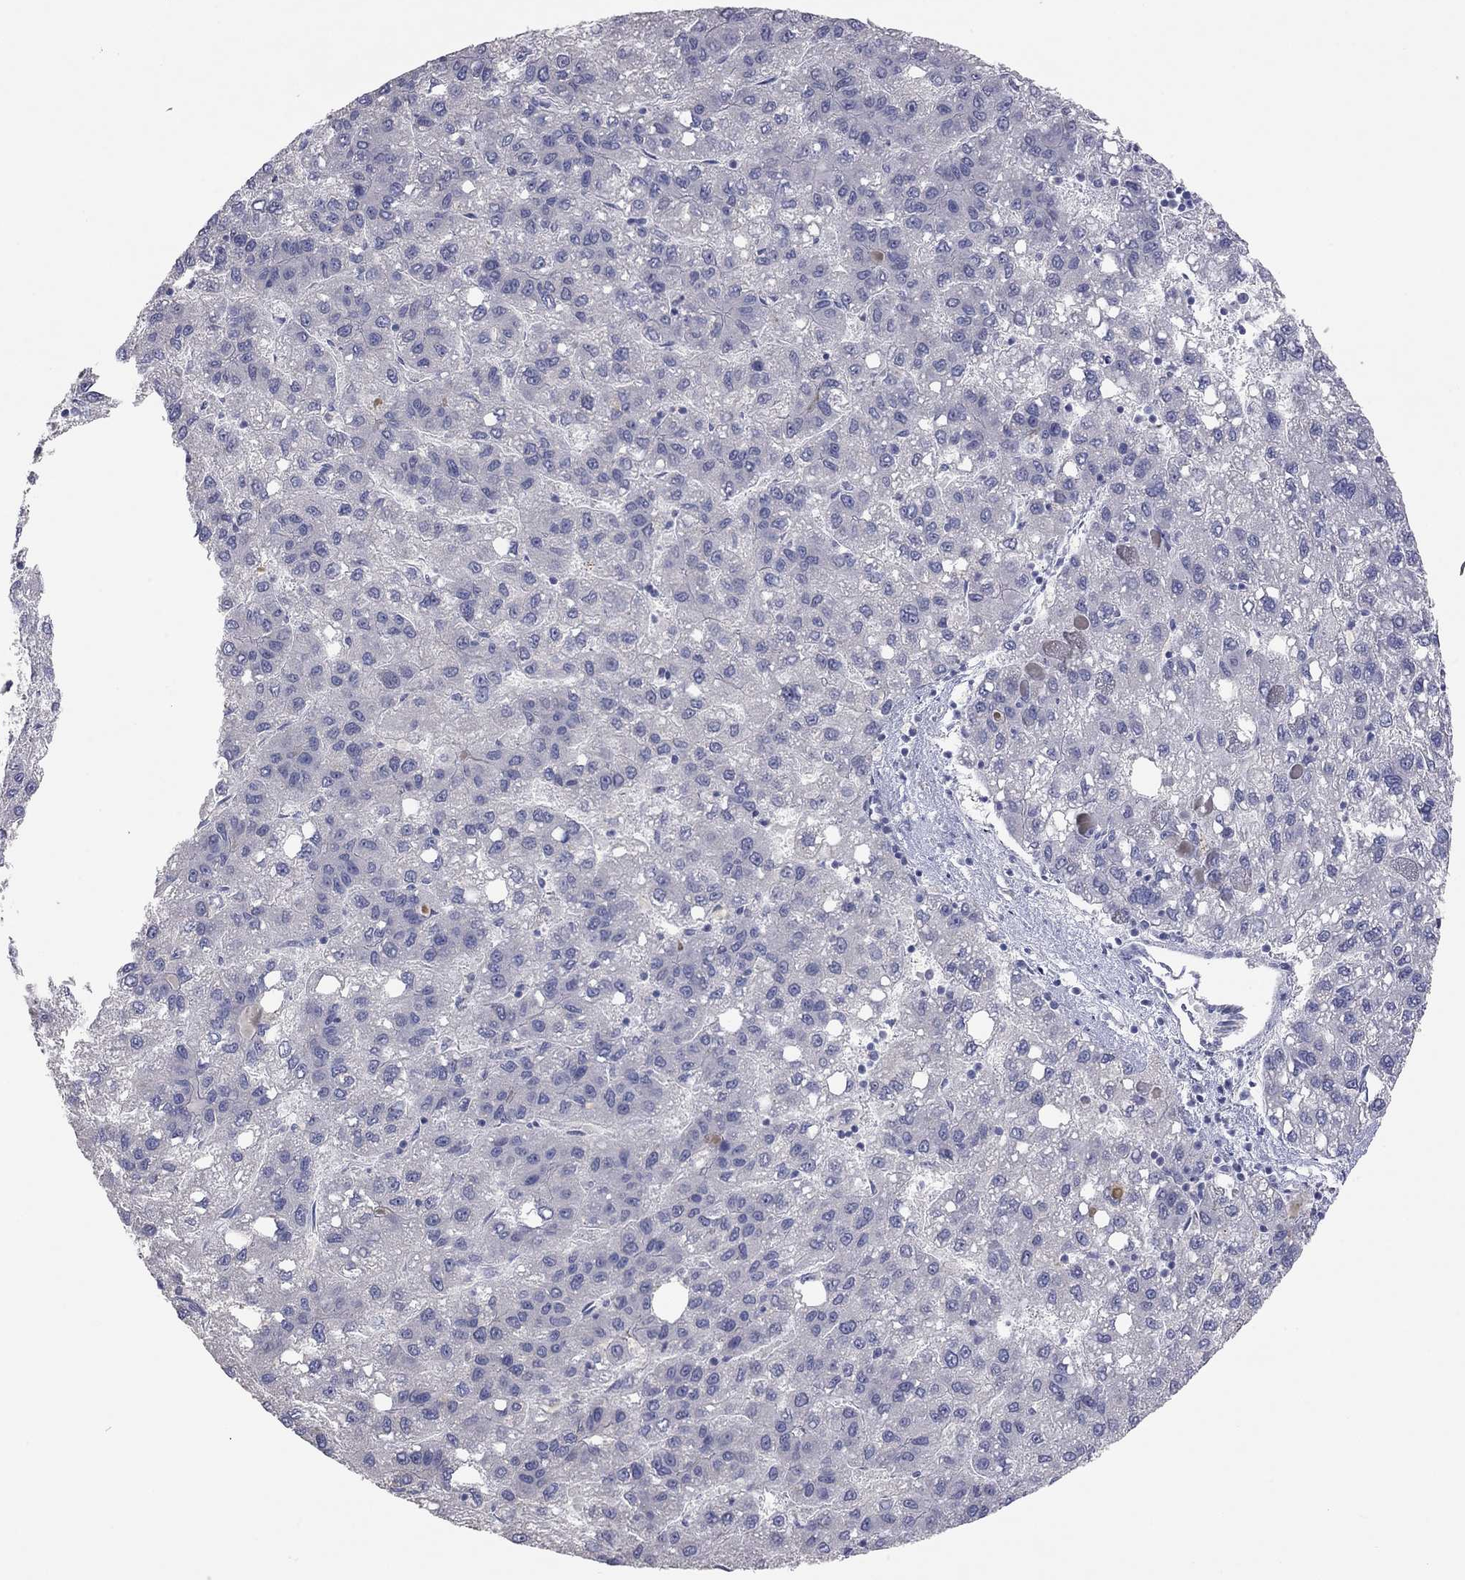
{"staining": {"intensity": "negative", "quantity": "none", "location": "none"}, "tissue": "liver cancer", "cell_type": "Tumor cells", "image_type": "cancer", "snomed": [{"axis": "morphology", "description": "Carcinoma, Hepatocellular, NOS"}, {"axis": "topography", "description": "Liver"}], "caption": "IHC photomicrograph of human liver cancer (hepatocellular carcinoma) stained for a protein (brown), which exhibits no positivity in tumor cells.", "gene": "KCNB1", "patient": {"sex": "female", "age": 82}}